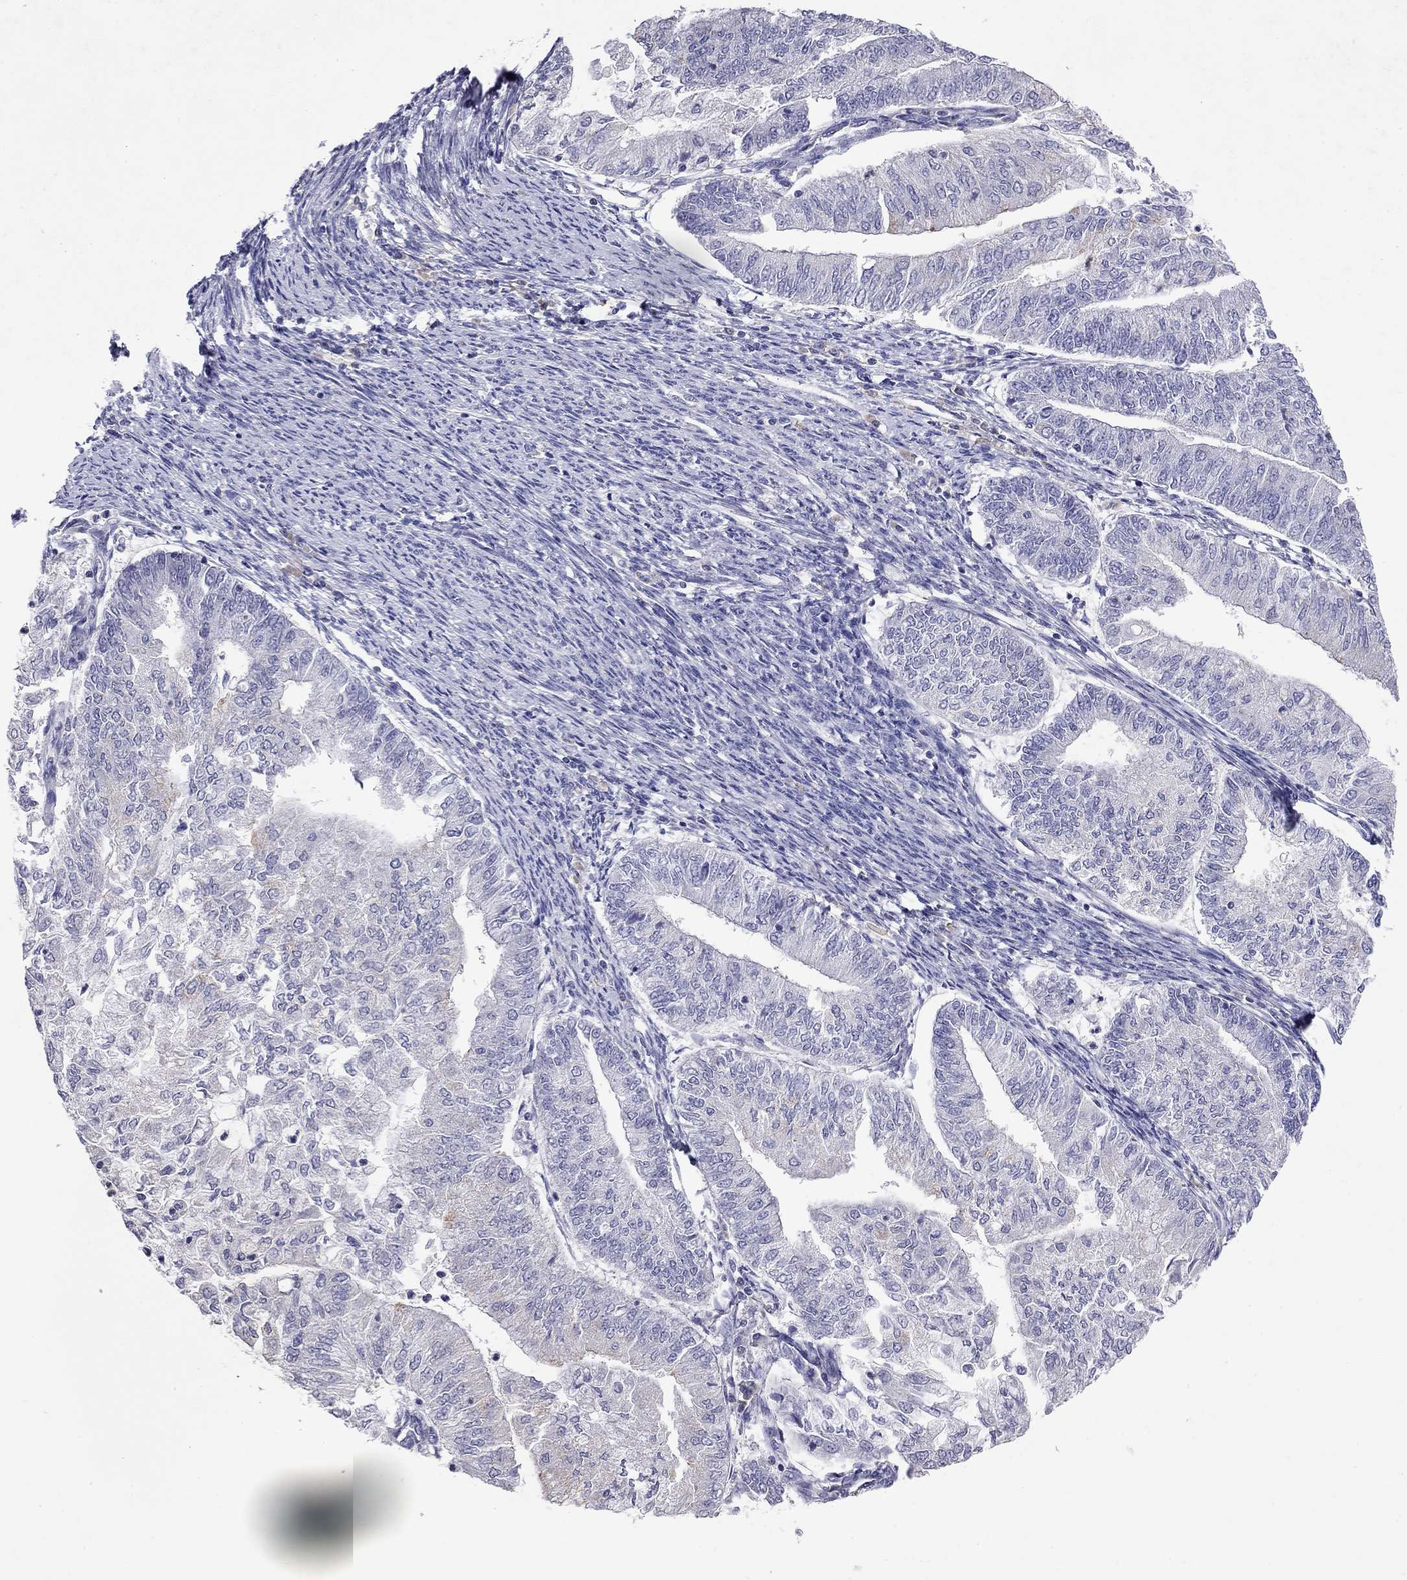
{"staining": {"intensity": "negative", "quantity": "none", "location": "none"}, "tissue": "endometrial cancer", "cell_type": "Tumor cells", "image_type": "cancer", "snomed": [{"axis": "morphology", "description": "Adenocarcinoma, NOS"}, {"axis": "topography", "description": "Endometrium"}], "caption": "Immunohistochemistry (IHC) photomicrograph of adenocarcinoma (endometrial) stained for a protein (brown), which shows no expression in tumor cells.", "gene": "WNK3", "patient": {"sex": "female", "age": 59}}